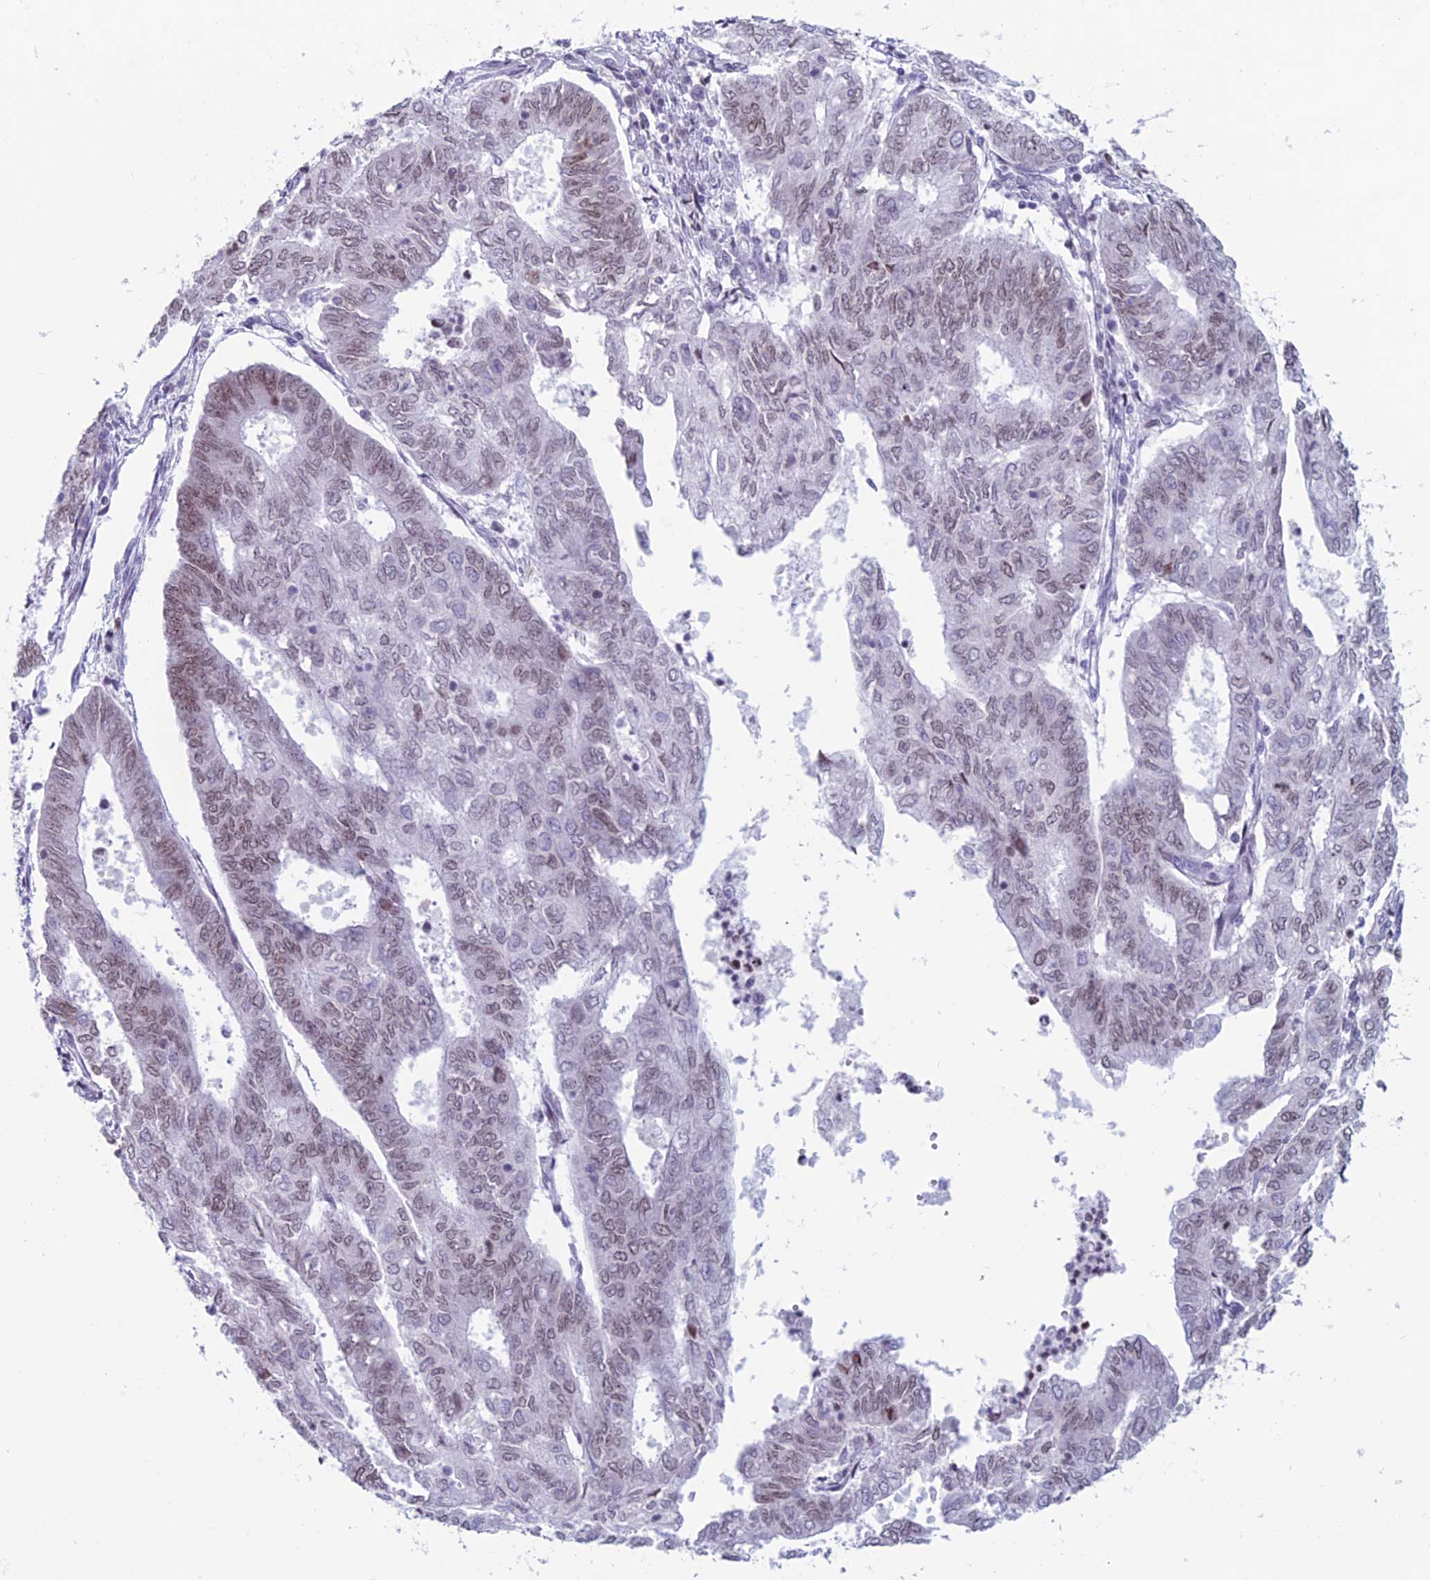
{"staining": {"intensity": "moderate", "quantity": "<25%", "location": "nuclear"}, "tissue": "endometrial cancer", "cell_type": "Tumor cells", "image_type": "cancer", "snomed": [{"axis": "morphology", "description": "Adenocarcinoma, NOS"}, {"axis": "topography", "description": "Endometrium"}], "caption": "The micrograph displays a brown stain indicating the presence of a protein in the nuclear of tumor cells in adenocarcinoma (endometrial).", "gene": "CERS6", "patient": {"sex": "female", "age": 68}}